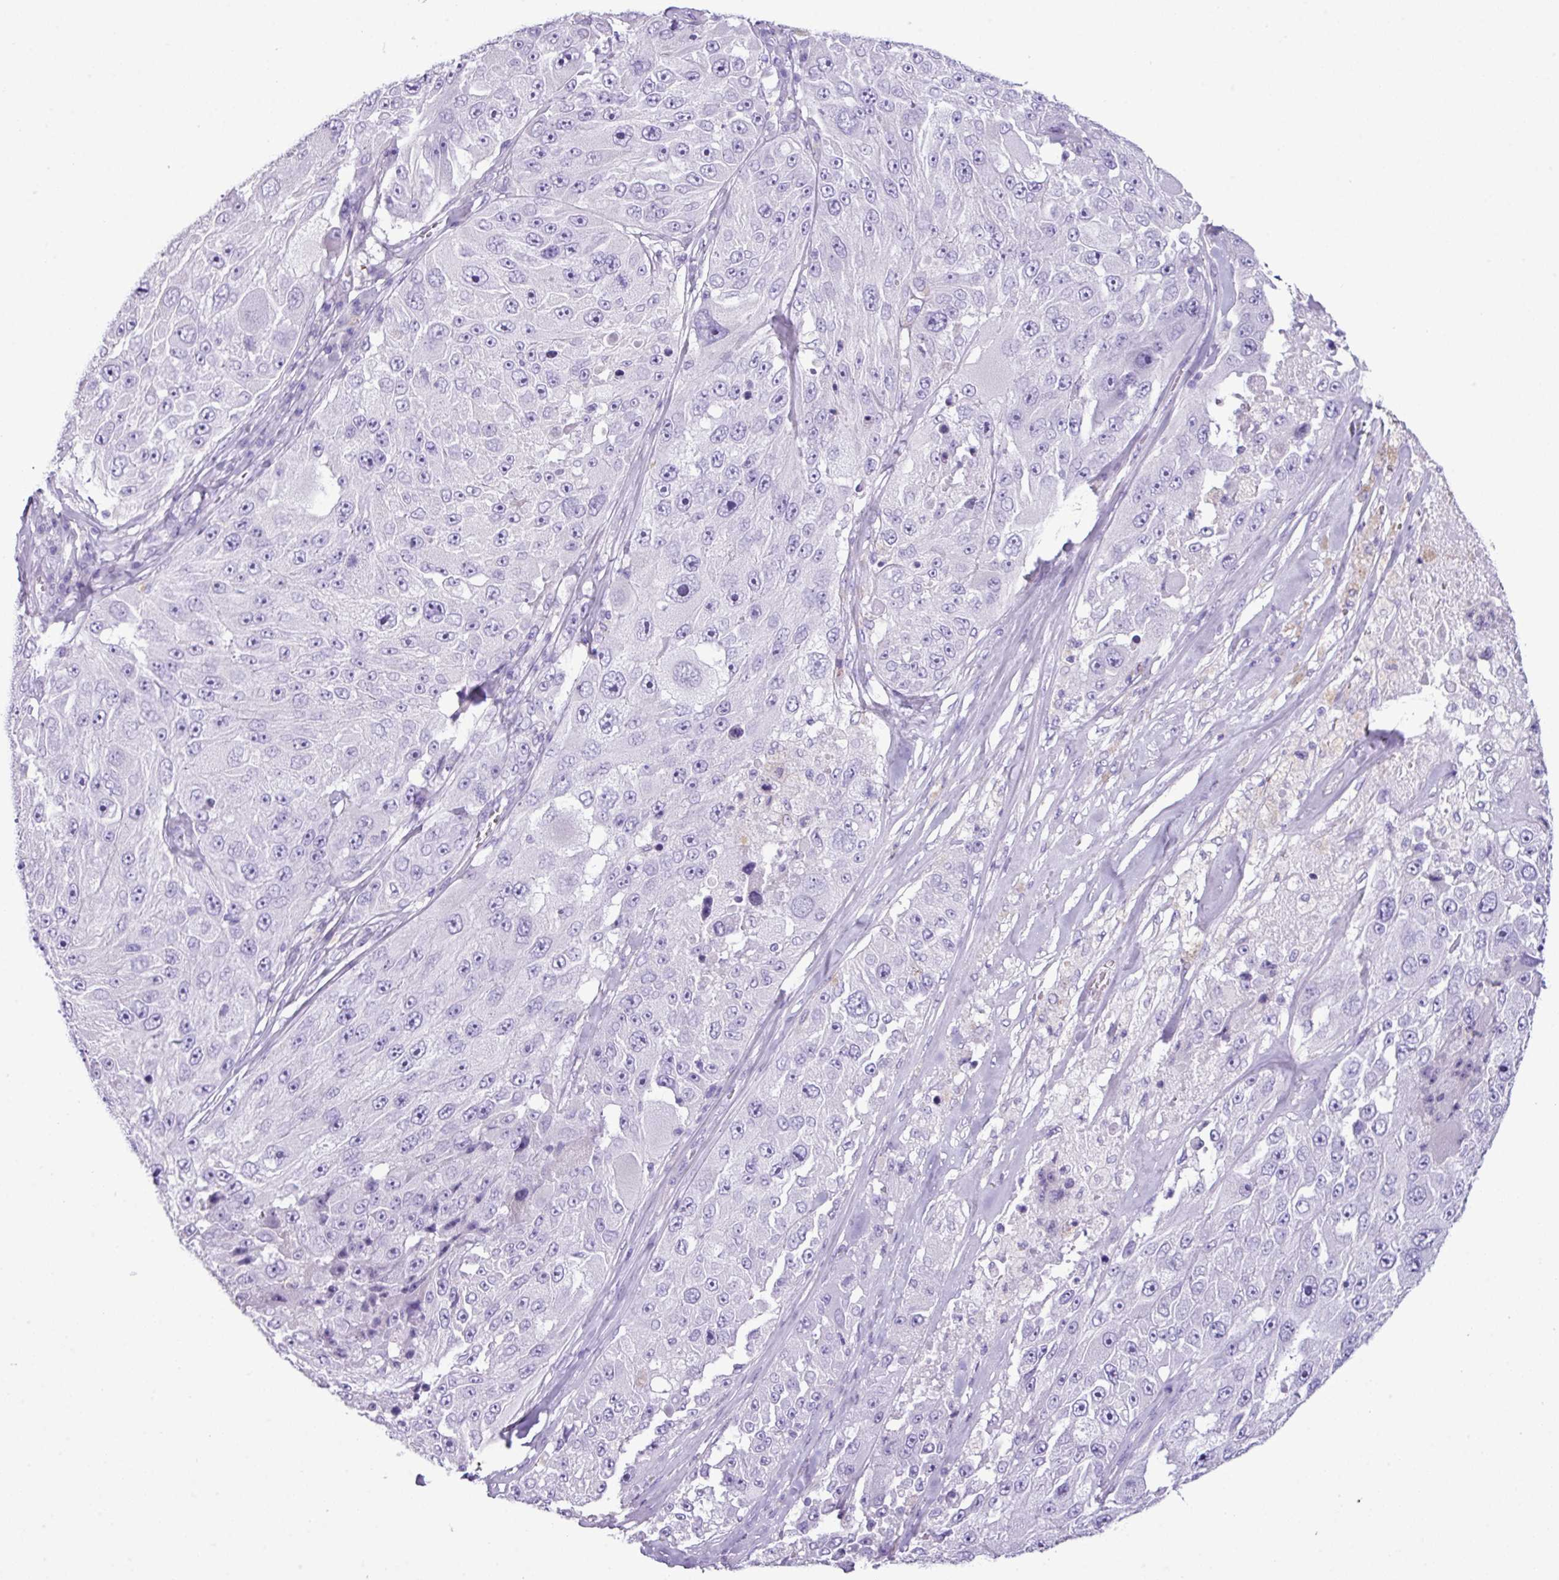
{"staining": {"intensity": "negative", "quantity": "none", "location": "none"}, "tissue": "melanoma", "cell_type": "Tumor cells", "image_type": "cancer", "snomed": [{"axis": "morphology", "description": "Malignant melanoma, Metastatic site"}, {"axis": "topography", "description": "Lymph node"}], "caption": "There is no significant expression in tumor cells of melanoma.", "gene": "AGO3", "patient": {"sex": "male", "age": 62}}